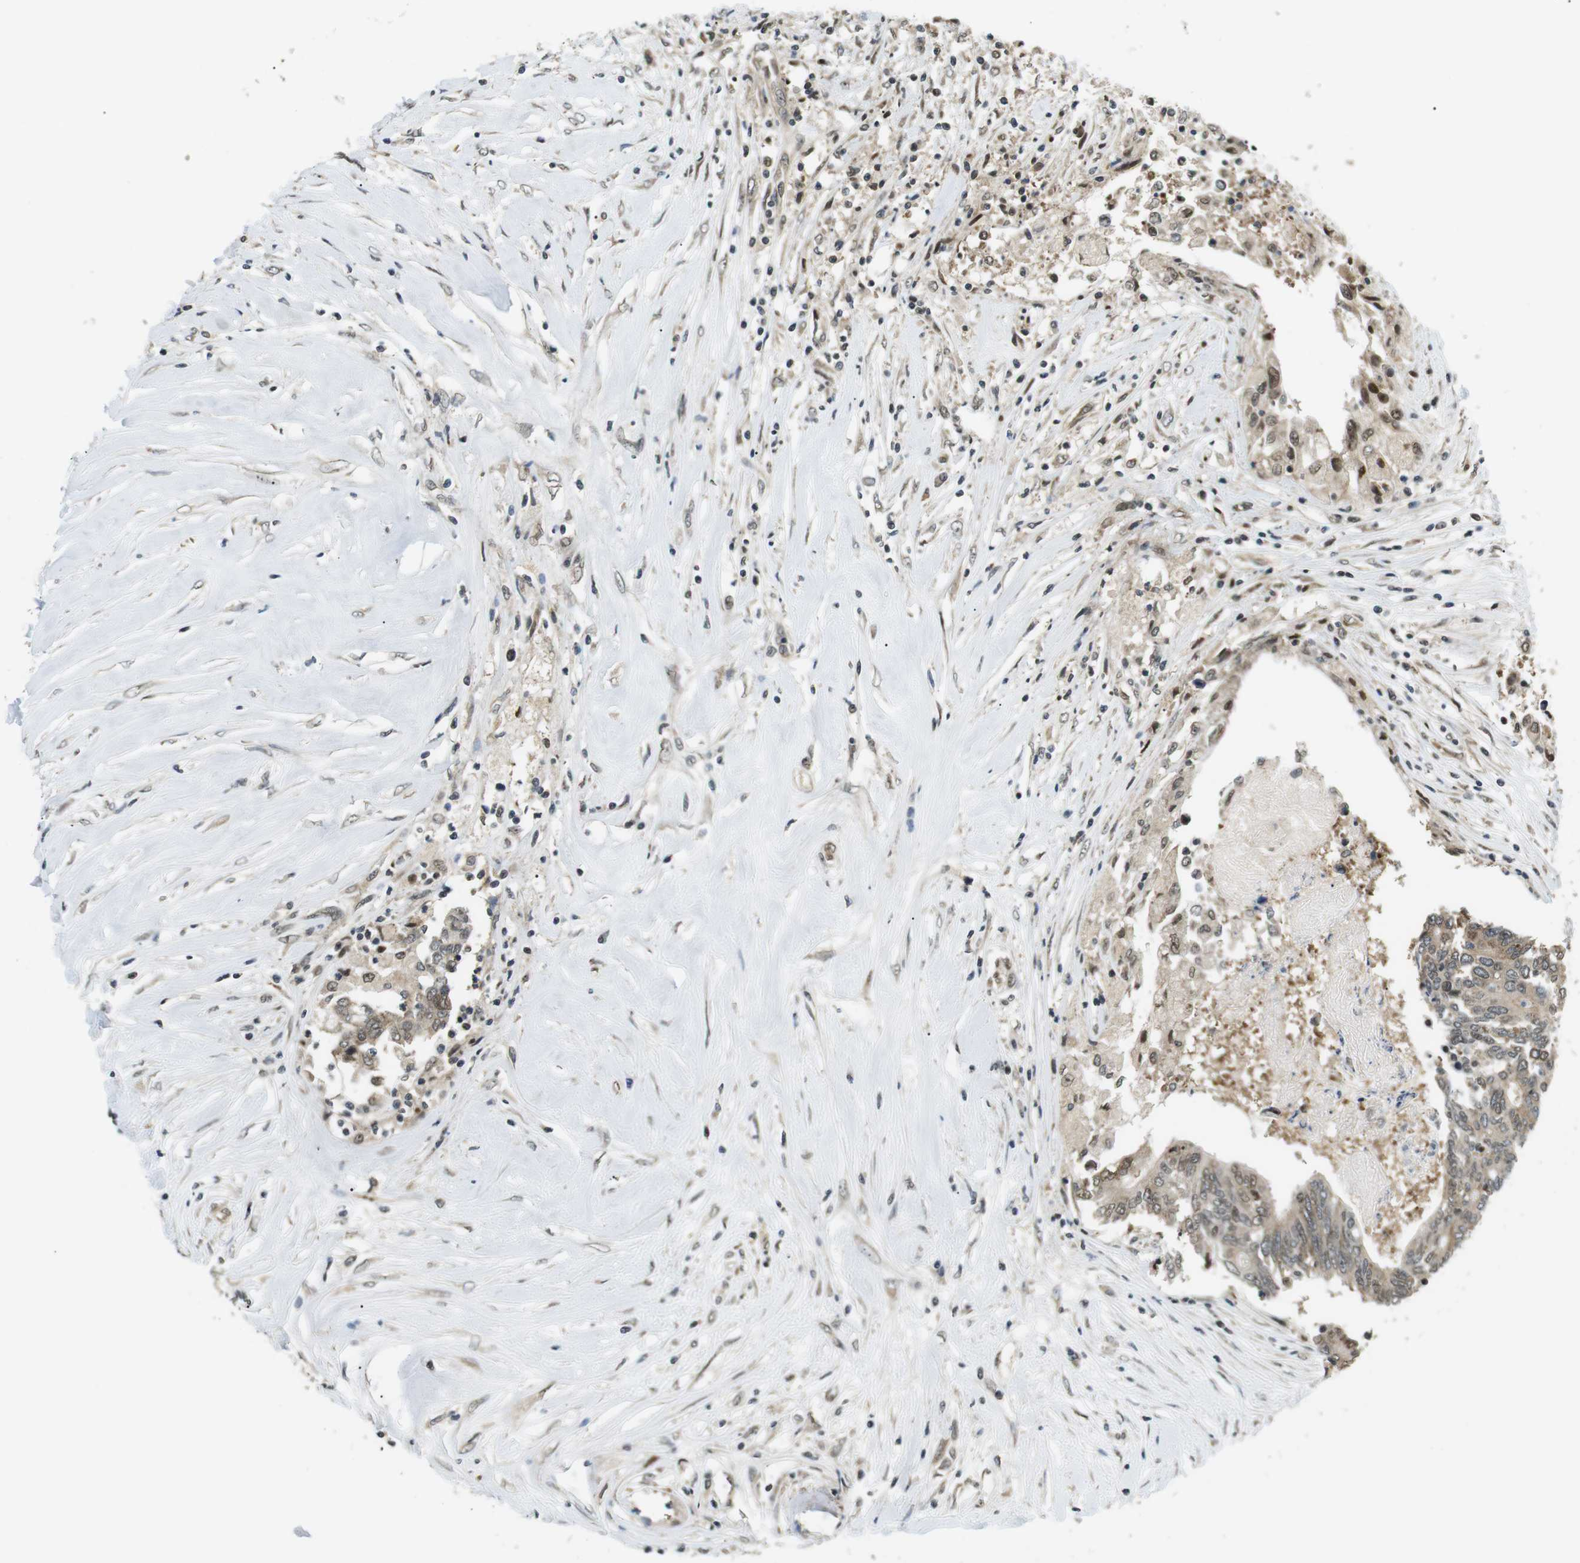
{"staining": {"intensity": "weak", "quantity": ">75%", "location": "cytoplasmic/membranous"}, "tissue": "colorectal cancer", "cell_type": "Tumor cells", "image_type": "cancer", "snomed": [{"axis": "morphology", "description": "Adenocarcinoma, NOS"}, {"axis": "topography", "description": "Rectum"}], "caption": "A brown stain highlights weak cytoplasmic/membranous positivity of a protein in human adenocarcinoma (colorectal) tumor cells.", "gene": "CSNK2B", "patient": {"sex": "male", "age": 63}}